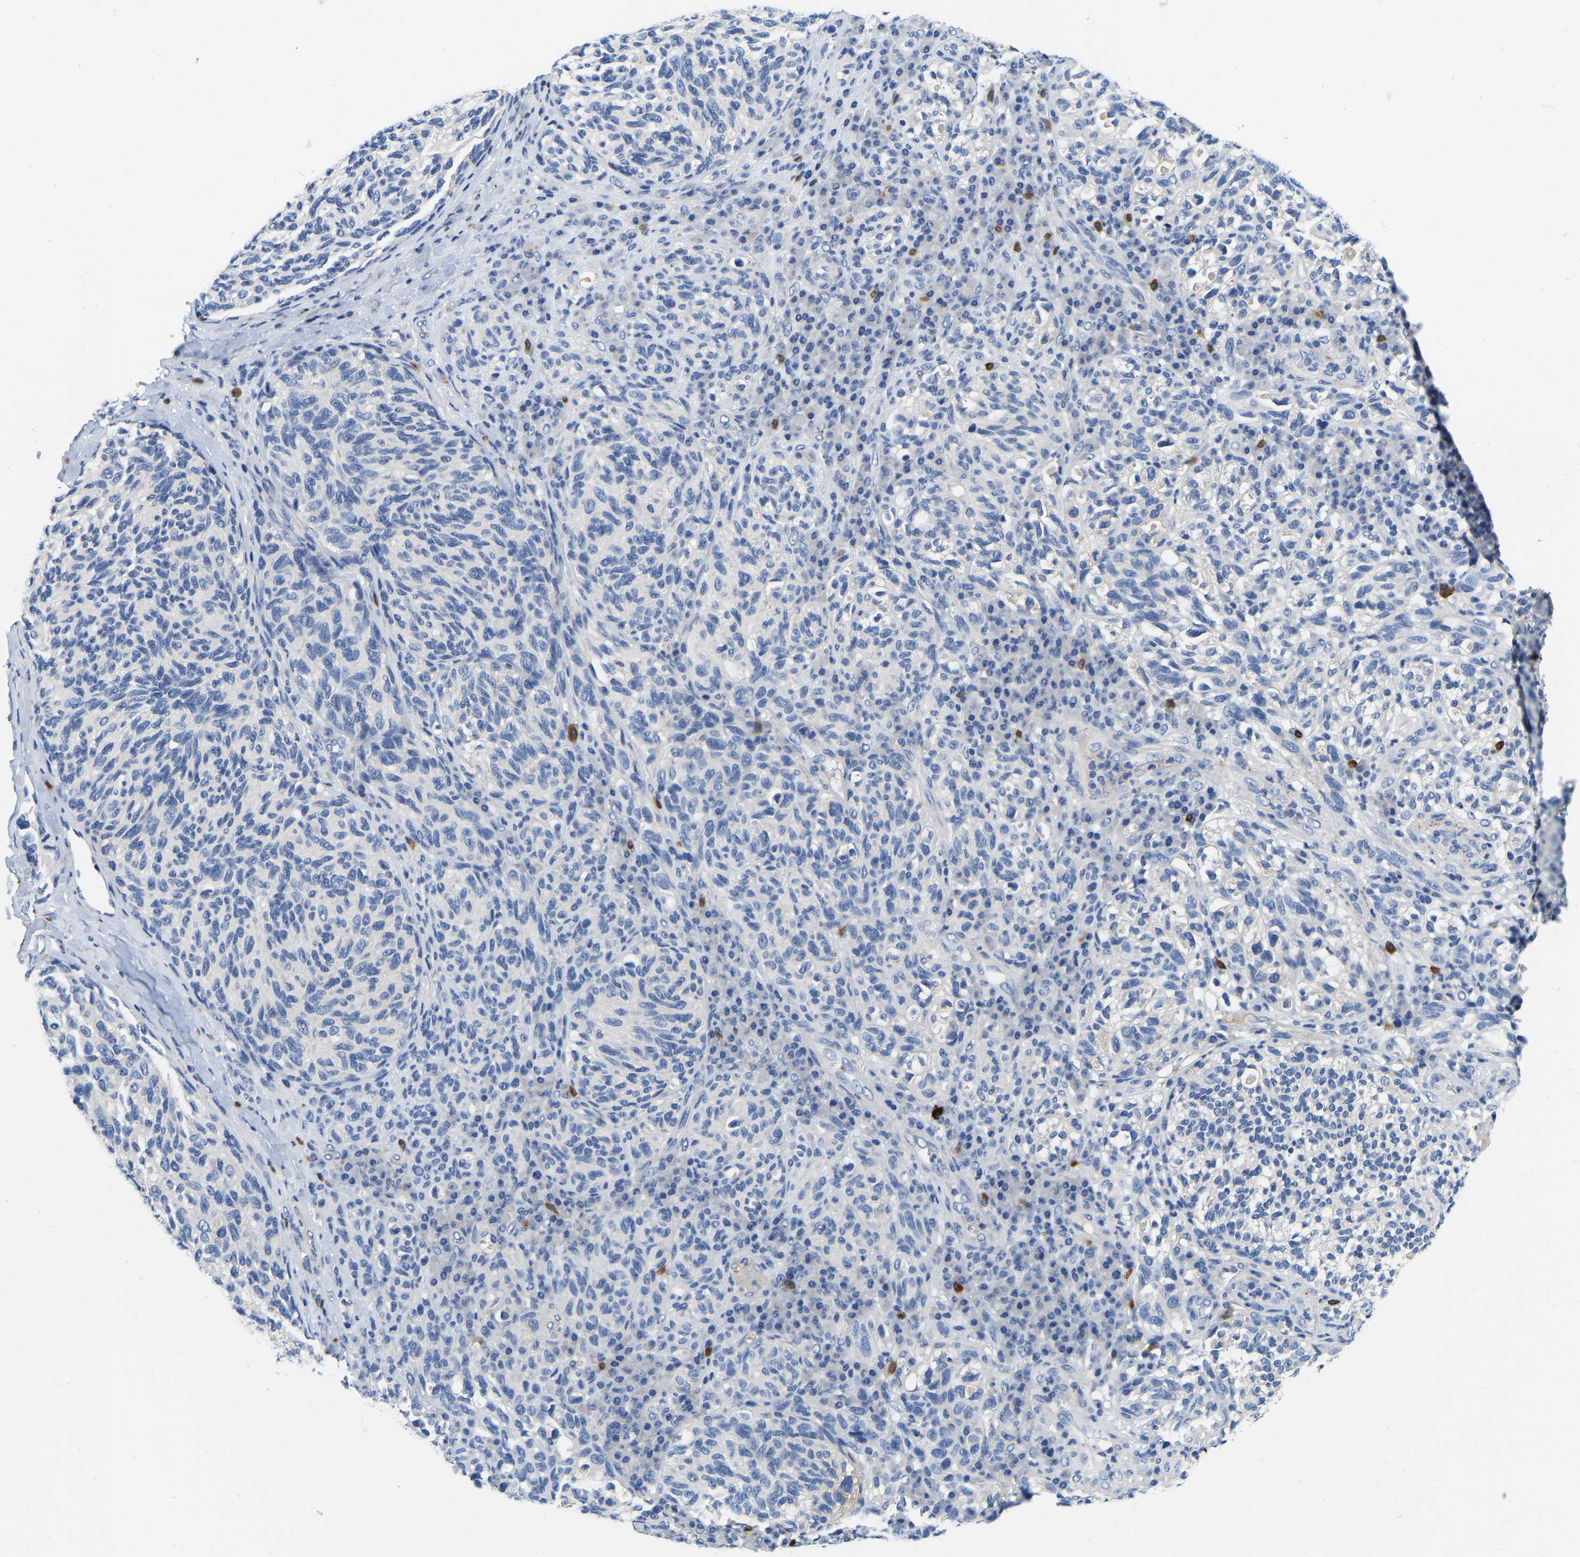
{"staining": {"intensity": "negative", "quantity": "none", "location": "none"}, "tissue": "melanoma", "cell_type": "Tumor cells", "image_type": "cancer", "snomed": [{"axis": "morphology", "description": "Malignant melanoma, NOS"}, {"axis": "topography", "description": "Skin"}], "caption": "DAB (3,3'-diaminobenzidine) immunohistochemical staining of human melanoma exhibits no significant staining in tumor cells.", "gene": "RAB27B", "patient": {"sex": "female", "age": 73}}